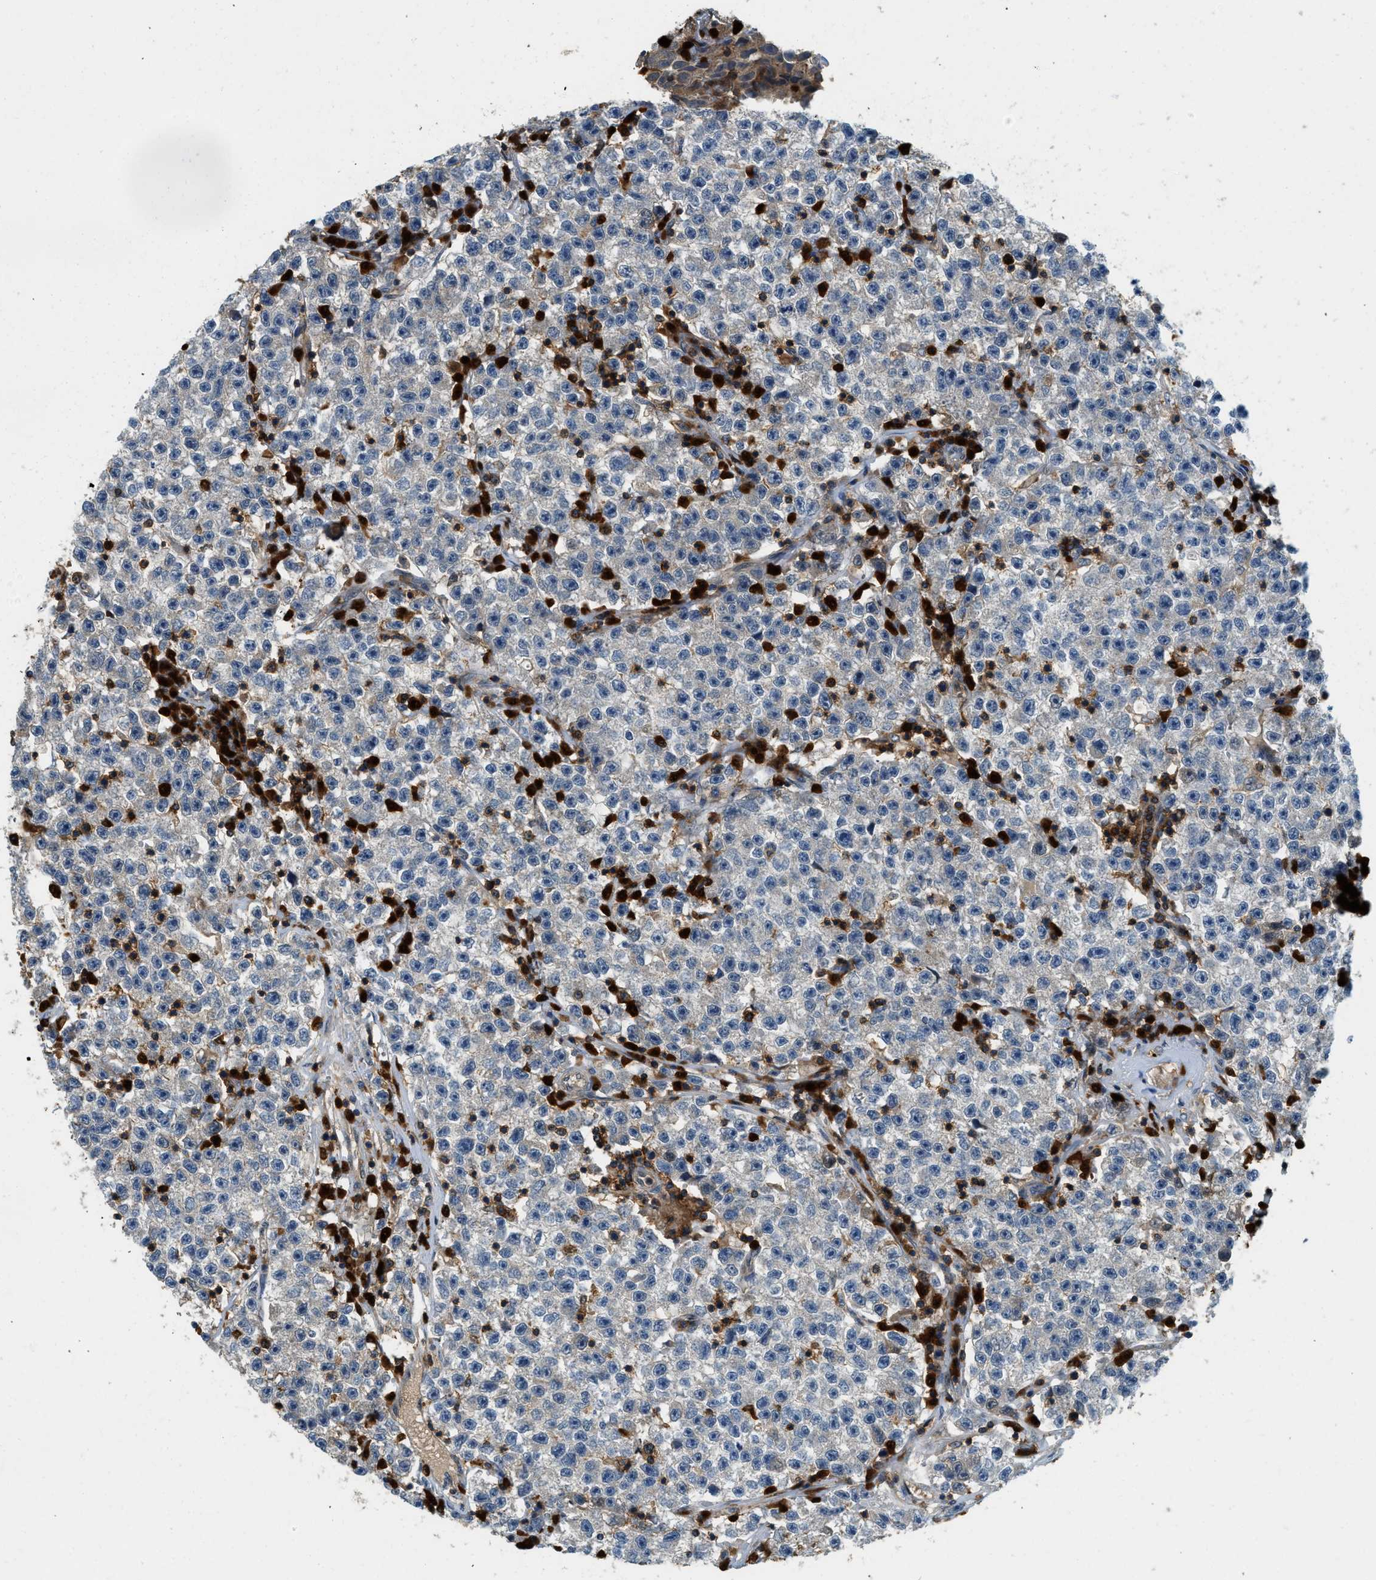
{"staining": {"intensity": "negative", "quantity": "none", "location": "none"}, "tissue": "testis cancer", "cell_type": "Tumor cells", "image_type": "cancer", "snomed": [{"axis": "morphology", "description": "Seminoma, NOS"}, {"axis": "topography", "description": "Testis"}], "caption": "A high-resolution image shows immunohistochemistry (IHC) staining of testis cancer (seminoma), which exhibits no significant positivity in tumor cells.", "gene": "GMPPB", "patient": {"sex": "male", "age": 22}}